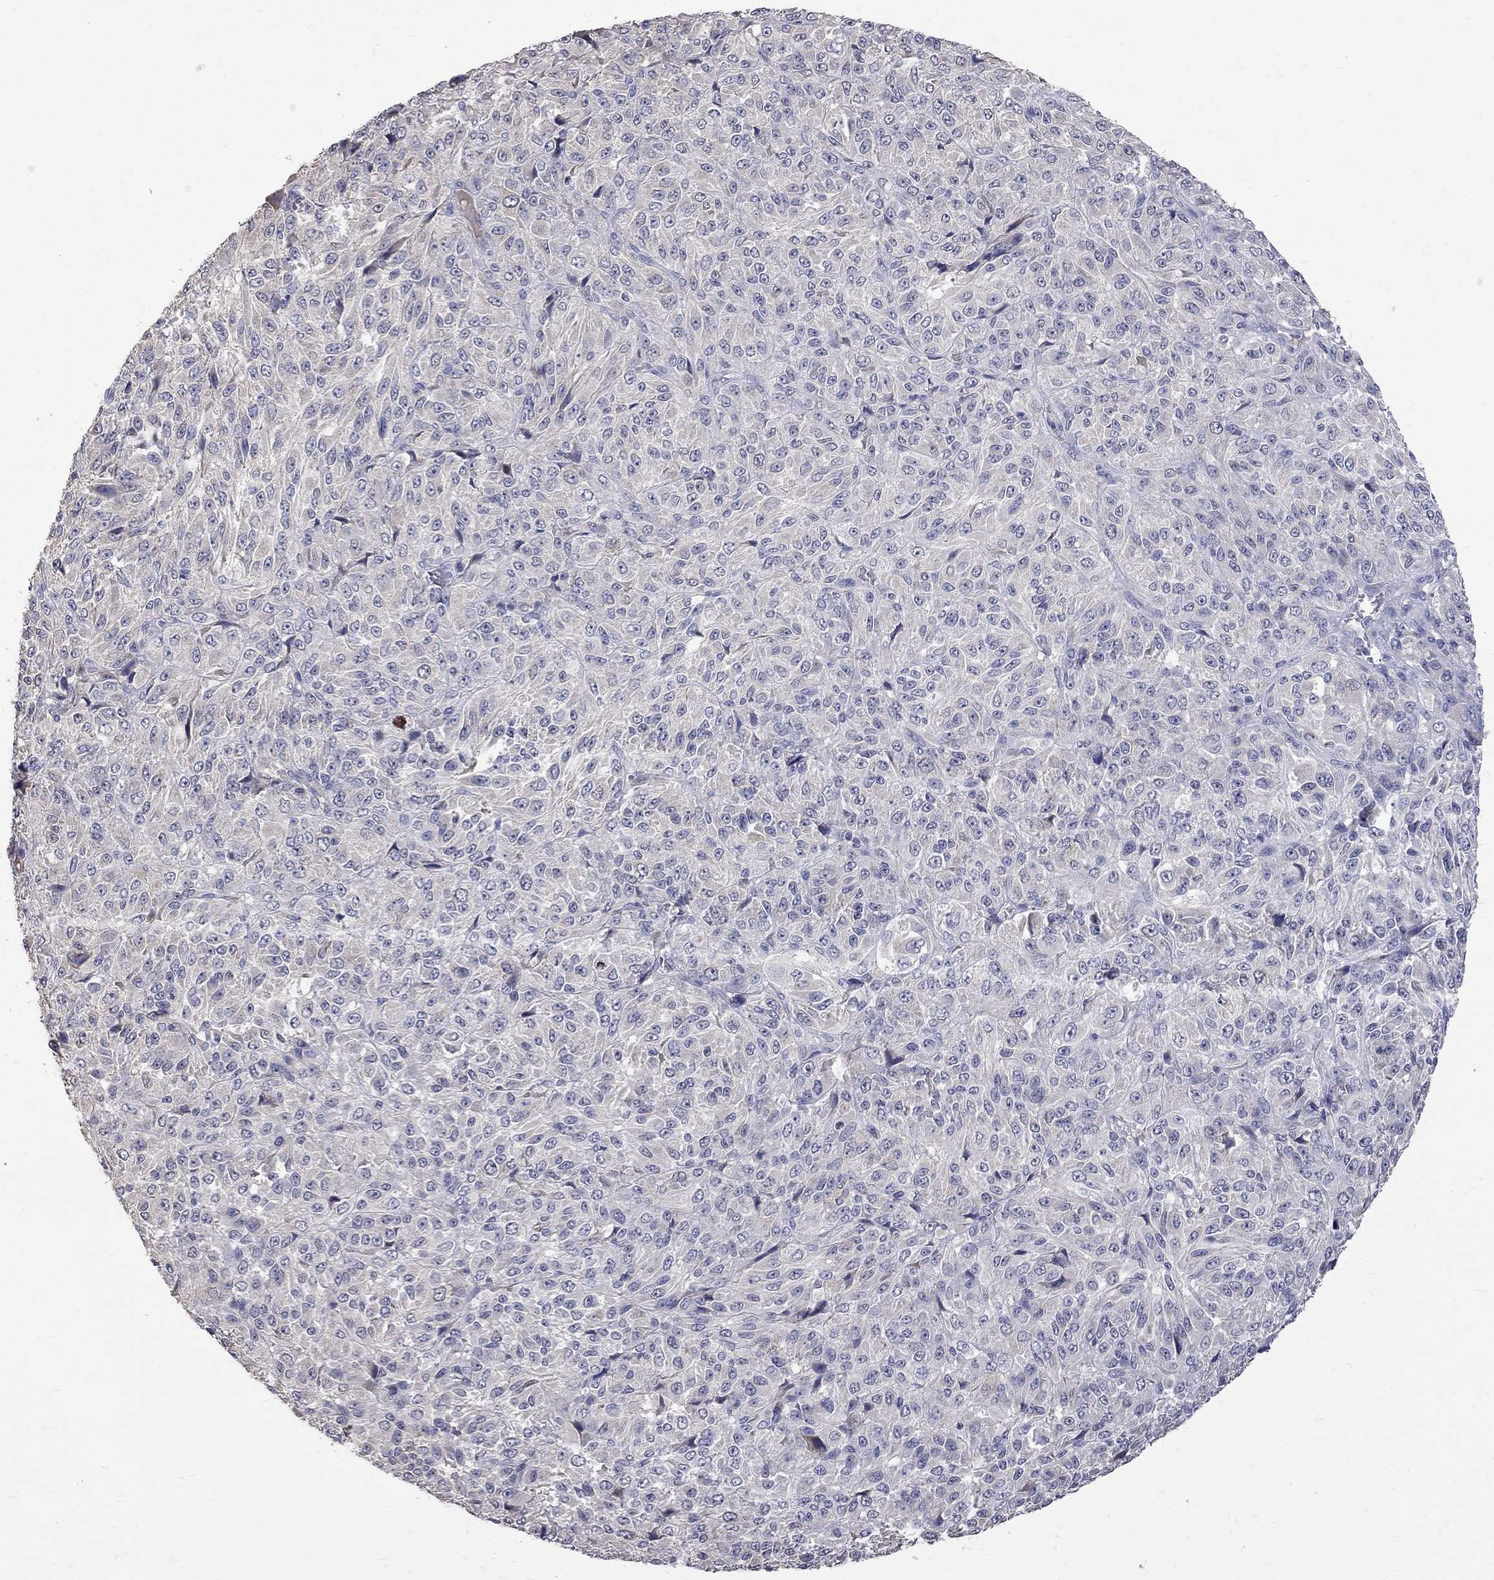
{"staining": {"intensity": "negative", "quantity": "none", "location": "none"}, "tissue": "melanoma", "cell_type": "Tumor cells", "image_type": "cancer", "snomed": [{"axis": "morphology", "description": "Malignant melanoma, Metastatic site"}, {"axis": "topography", "description": "Brain"}], "caption": "DAB immunohistochemical staining of malignant melanoma (metastatic site) demonstrates no significant positivity in tumor cells.", "gene": "CKAP2", "patient": {"sex": "female", "age": 56}}